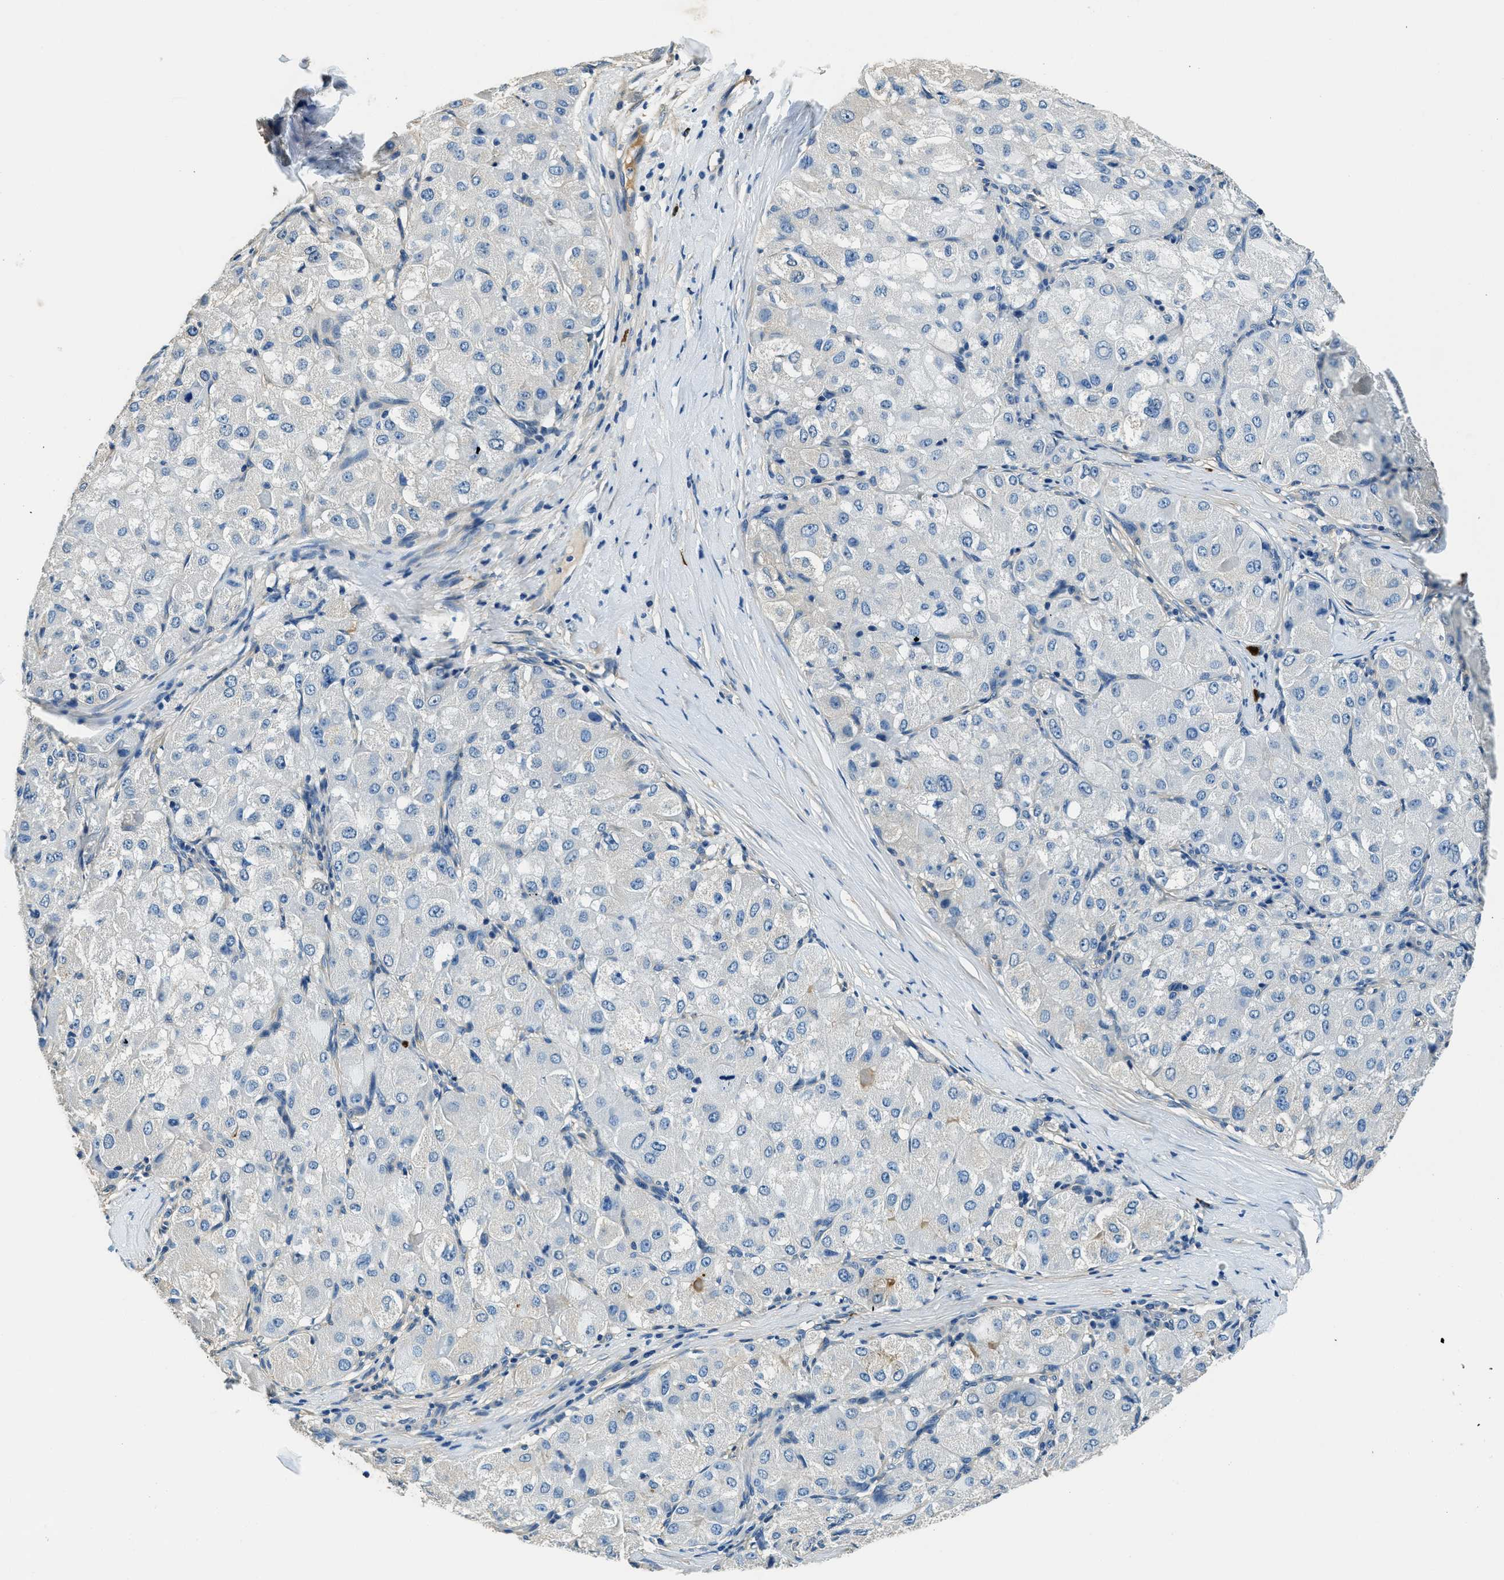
{"staining": {"intensity": "negative", "quantity": "none", "location": "none"}, "tissue": "liver cancer", "cell_type": "Tumor cells", "image_type": "cancer", "snomed": [{"axis": "morphology", "description": "Carcinoma, Hepatocellular, NOS"}, {"axis": "topography", "description": "Liver"}], "caption": "There is no significant expression in tumor cells of liver hepatocellular carcinoma. Nuclei are stained in blue.", "gene": "TMEM186", "patient": {"sex": "male", "age": 80}}